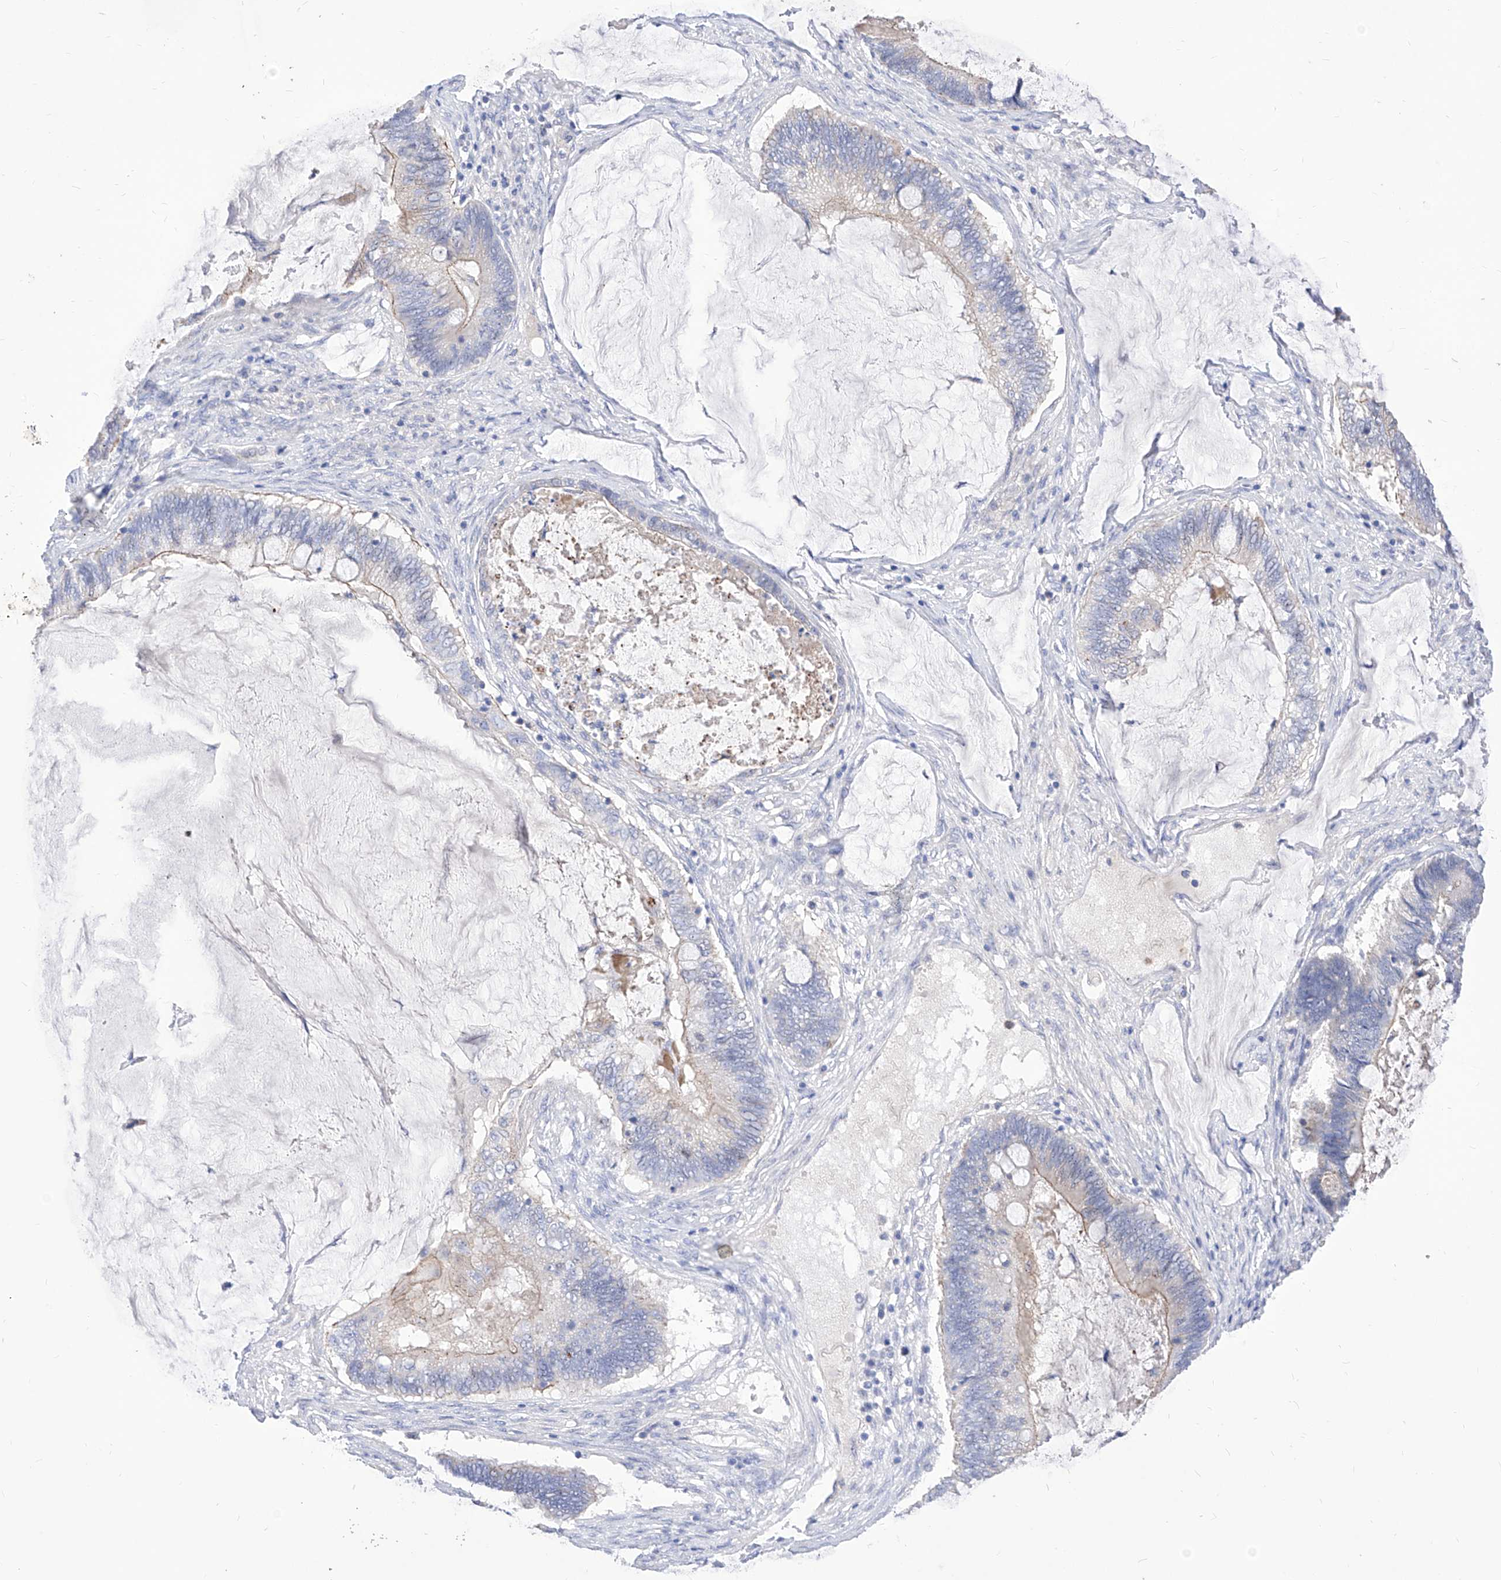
{"staining": {"intensity": "moderate", "quantity": "<25%", "location": "cytoplasmic/membranous"}, "tissue": "ovarian cancer", "cell_type": "Tumor cells", "image_type": "cancer", "snomed": [{"axis": "morphology", "description": "Cystadenocarcinoma, mucinous, NOS"}, {"axis": "topography", "description": "Ovary"}], "caption": "A histopathology image of ovarian mucinous cystadenocarcinoma stained for a protein displays moderate cytoplasmic/membranous brown staining in tumor cells.", "gene": "VAX1", "patient": {"sex": "female", "age": 61}}